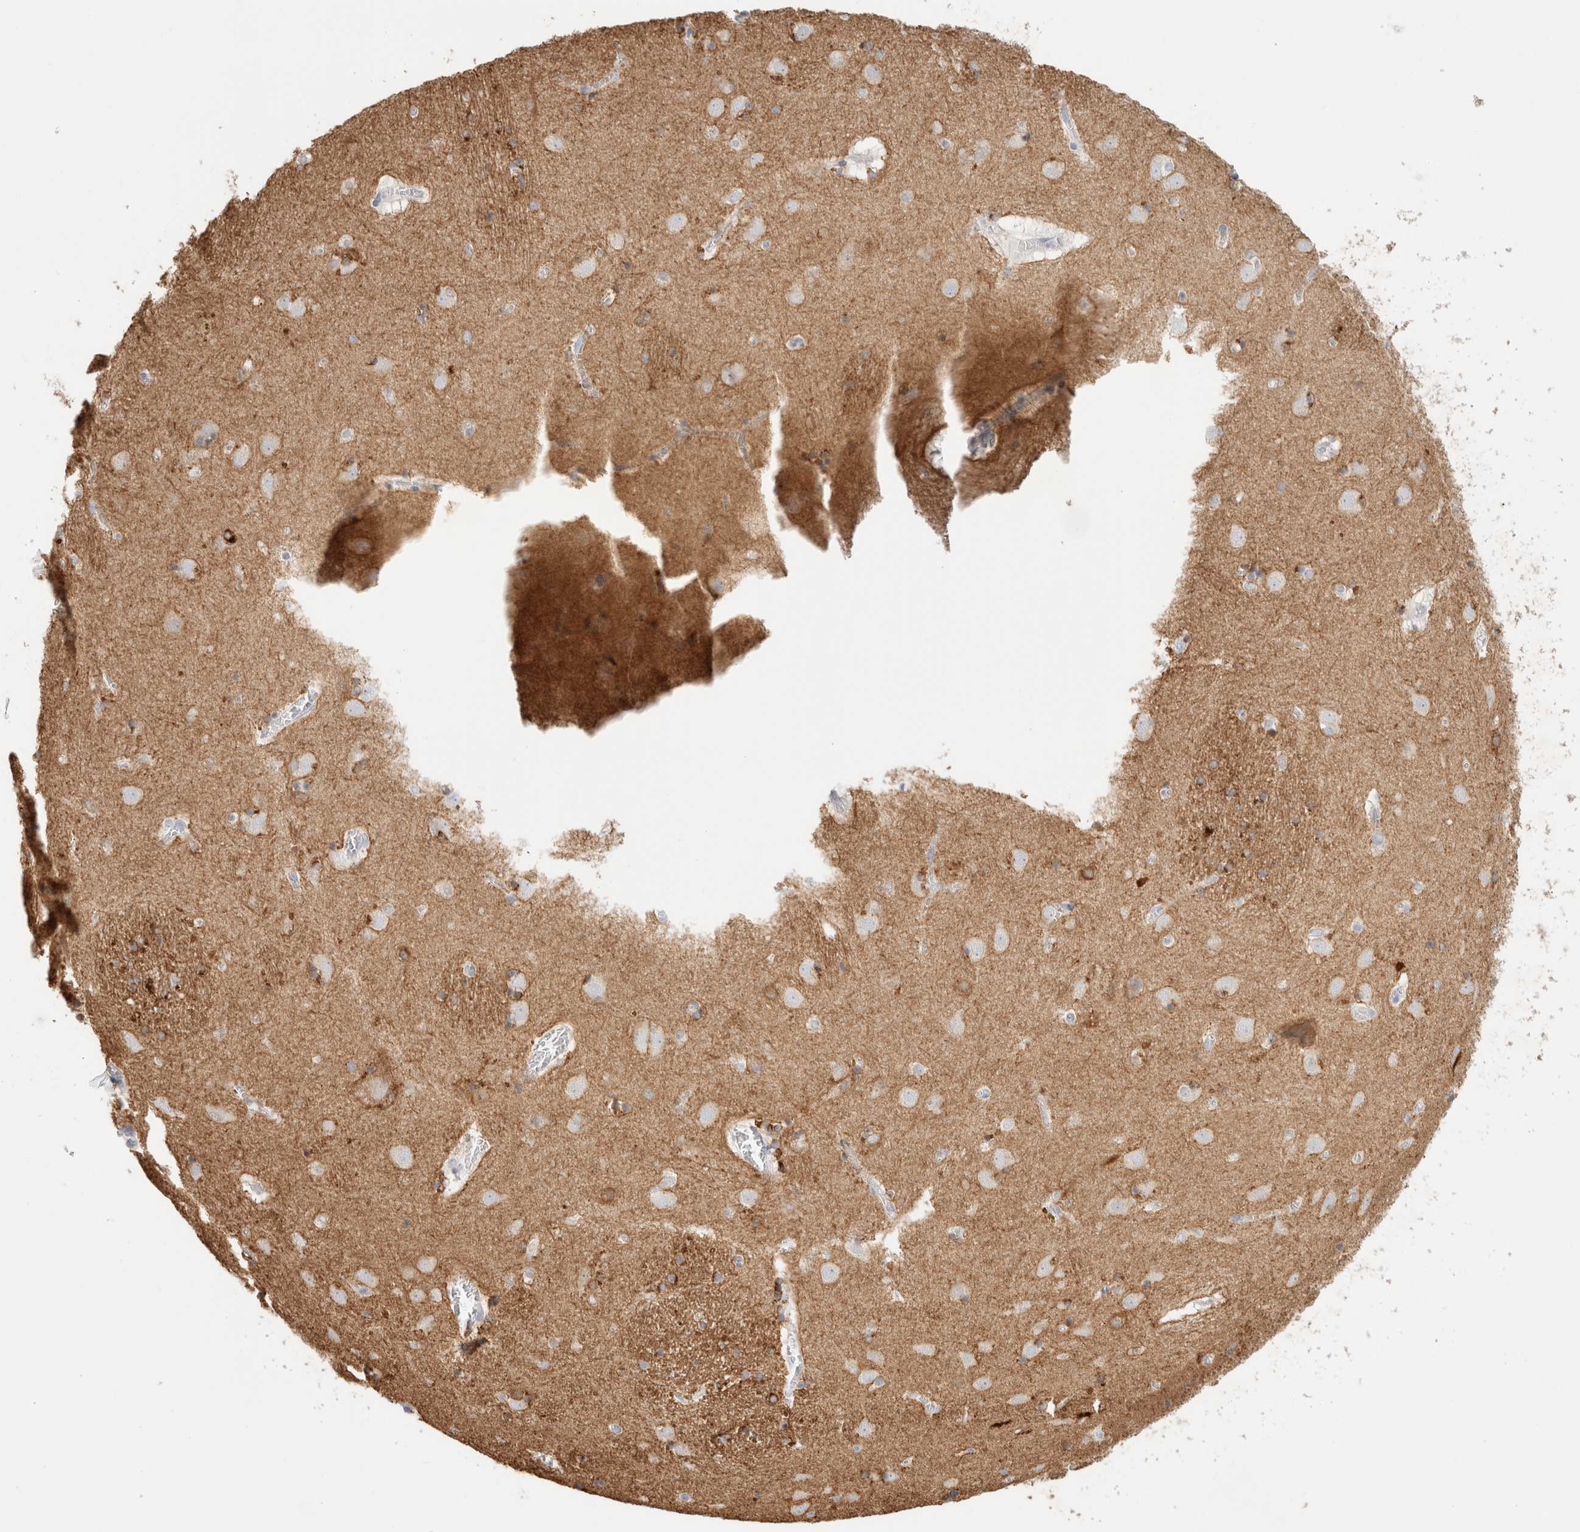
{"staining": {"intensity": "strong", "quantity": "25%-75%", "location": "cytoplasmic/membranous"}, "tissue": "caudate", "cell_type": "Glial cells", "image_type": "normal", "snomed": [{"axis": "morphology", "description": "Normal tissue, NOS"}, {"axis": "topography", "description": "Lateral ventricle wall"}], "caption": "Immunohistochemistry histopathology image of normal caudate: caudate stained using immunohistochemistry exhibits high levels of strong protein expression localized specifically in the cytoplasmic/membranous of glial cells, appearing as a cytoplasmic/membranous brown color.", "gene": "RTN4", "patient": {"sex": "male", "age": 70}}